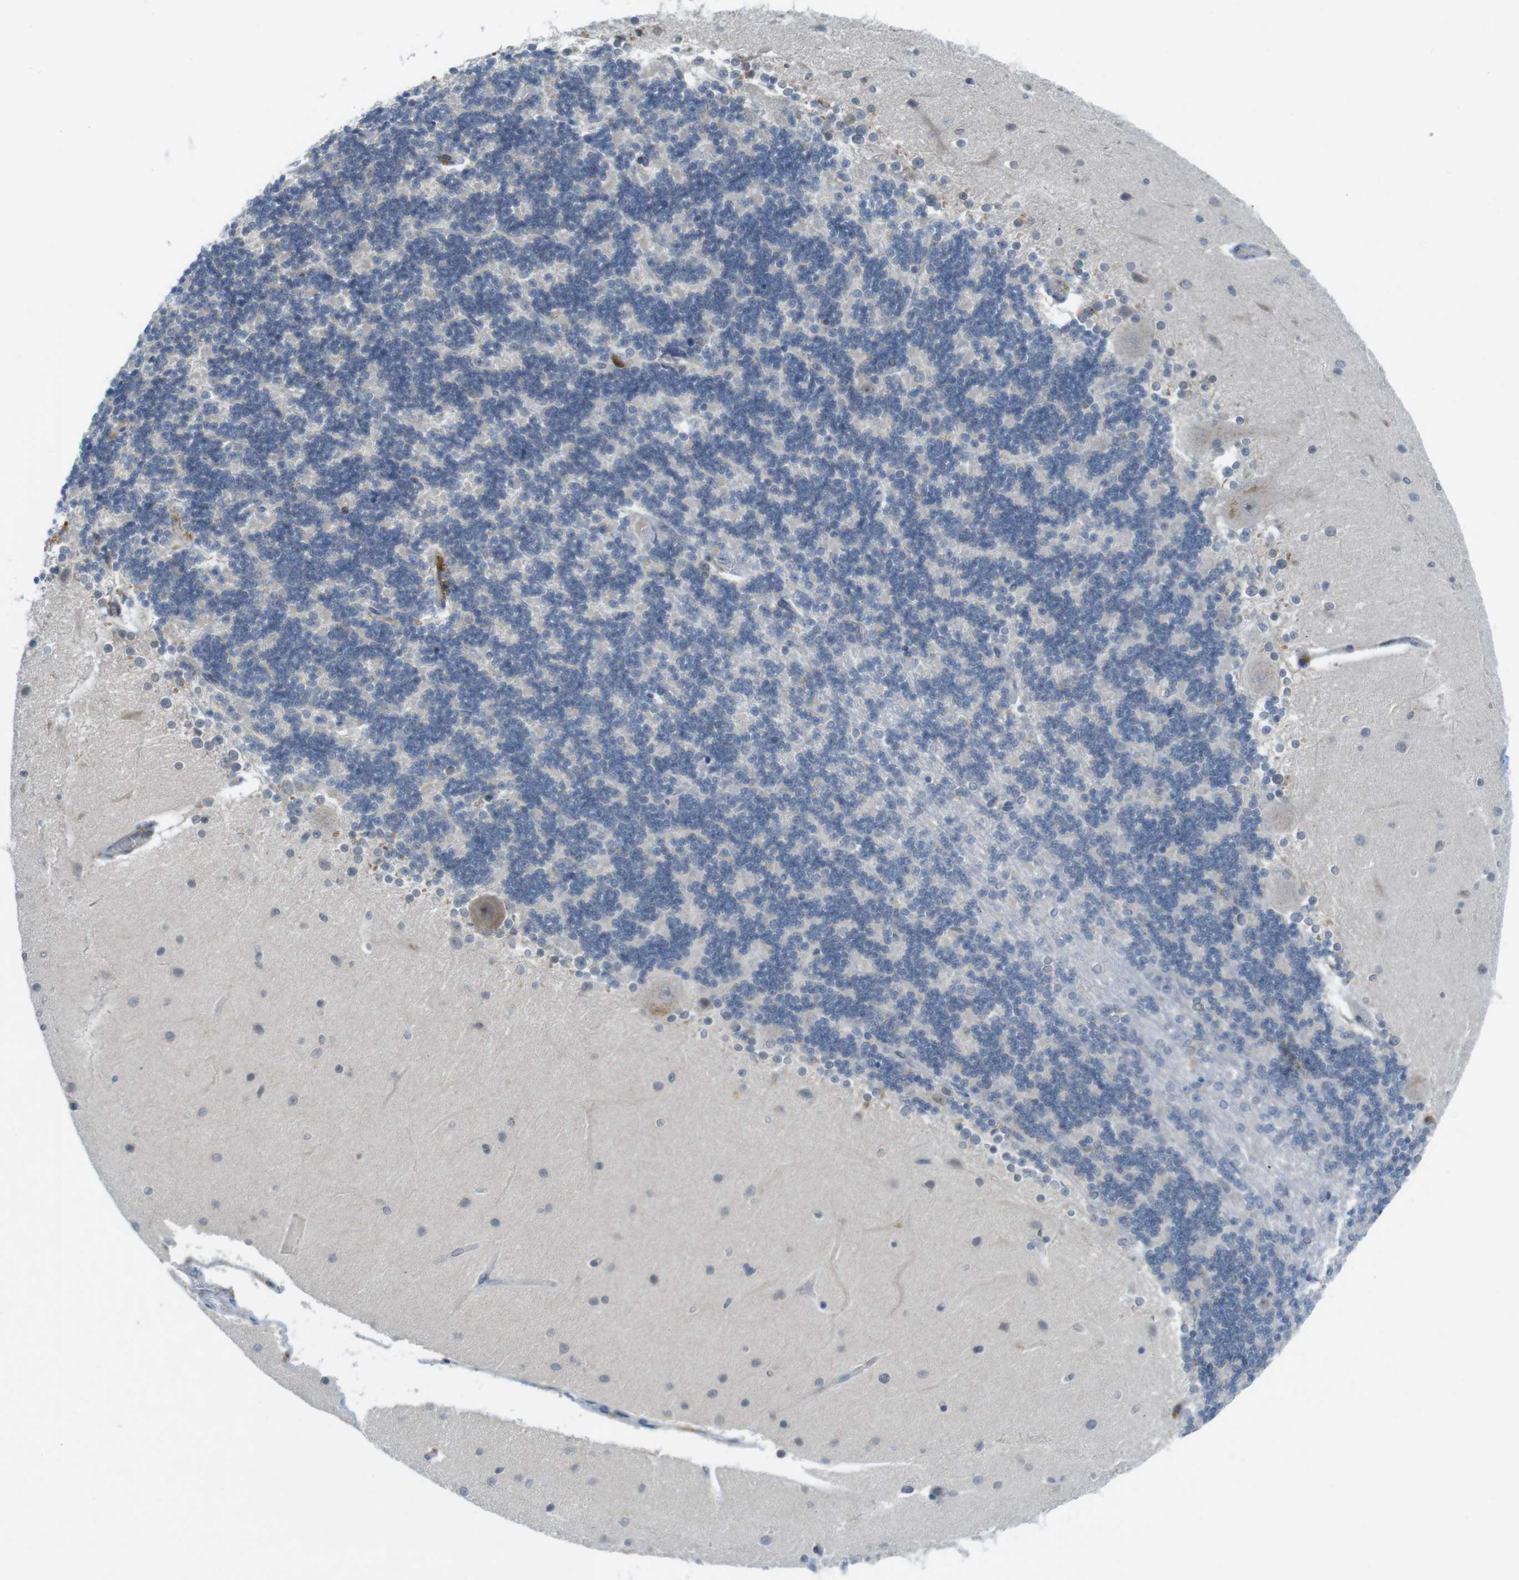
{"staining": {"intensity": "weak", "quantity": "<25%", "location": "nuclear"}, "tissue": "cerebellum", "cell_type": "Cells in granular layer", "image_type": "normal", "snomed": [{"axis": "morphology", "description": "Normal tissue, NOS"}, {"axis": "topography", "description": "Cerebellum"}], "caption": "DAB immunohistochemical staining of benign cerebellum exhibits no significant staining in cells in granular layer. (Immunohistochemistry, brightfield microscopy, high magnification).", "gene": "RCC1", "patient": {"sex": "female", "age": 54}}